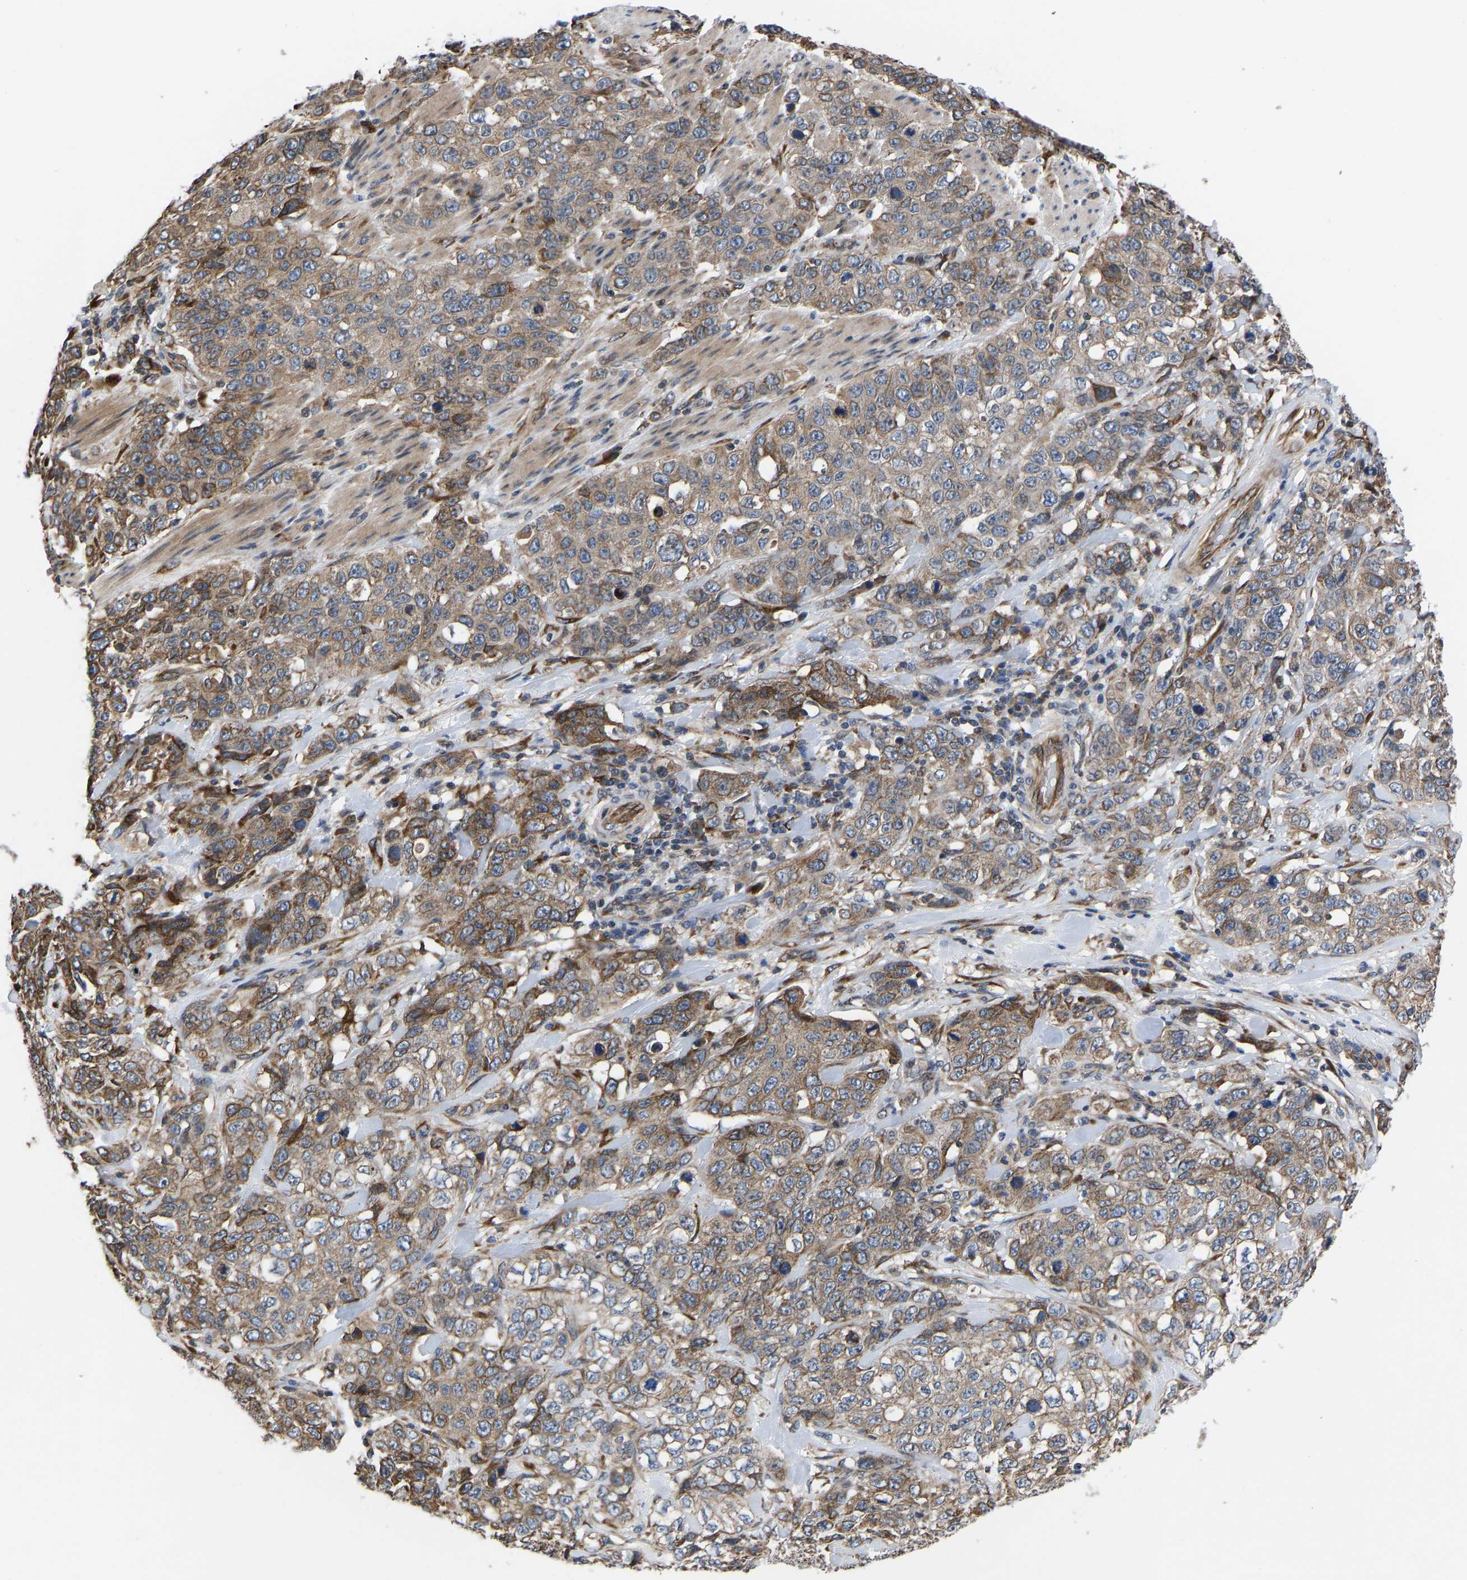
{"staining": {"intensity": "moderate", "quantity": ">75%", "location": "cytoplasmic/membranous"}, "tissue": "stomach cancer", "cell_type": "Tumor cells", "image_type": "cancer", "snomed": [{"axis": "morphology", "description": "Adenocarcinoma, NOS"}, {"axis": "topography", "description": "Stomach"}], "caption": "This micrograph demonstrates immunohistochemistry (IHC) staining of human stomach cancer, with medium moderate cytoplasmic/membranous expression in approximately >75% of tumor cells.", "gene": "FRRS1", "patient": {"sex": "male", "age": 48}}